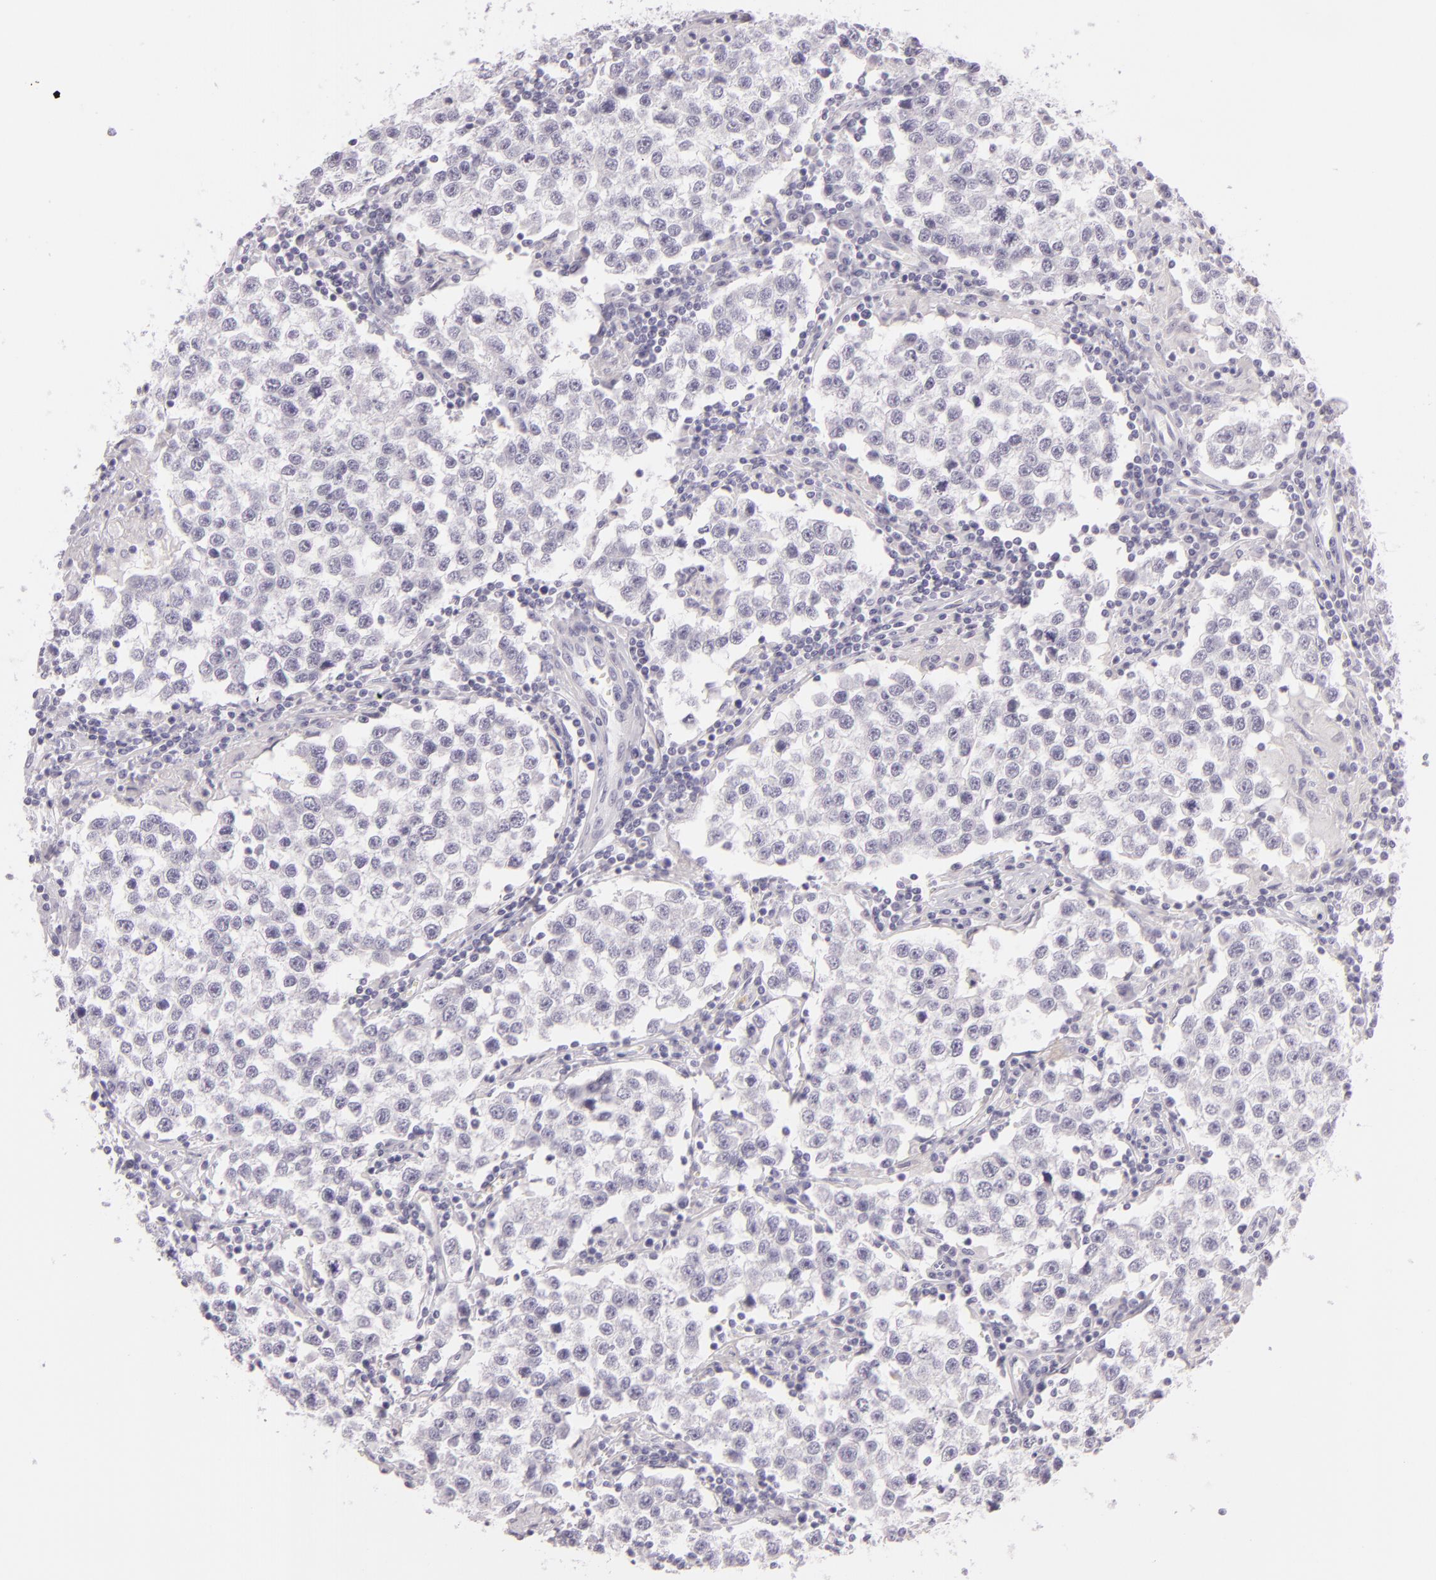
{"staining": {"intensity": "negative", "quantity": "none", "location": "none"}, "tissue": "testis cancer", "cell_type": "Tumor cells", "image_type": "cancer", "snomed": [{"axis": "morphology", "description": "Seminoma, NOS"}, {"axis": "topography", "description": "Testis"}], "caption": "This is an immunohistochemistry histopathology image of human testis cancer (seminoma). There is no expression in tumor cells.", "gene": "CBS", "patient": {"sex": "male", "age": 36}}